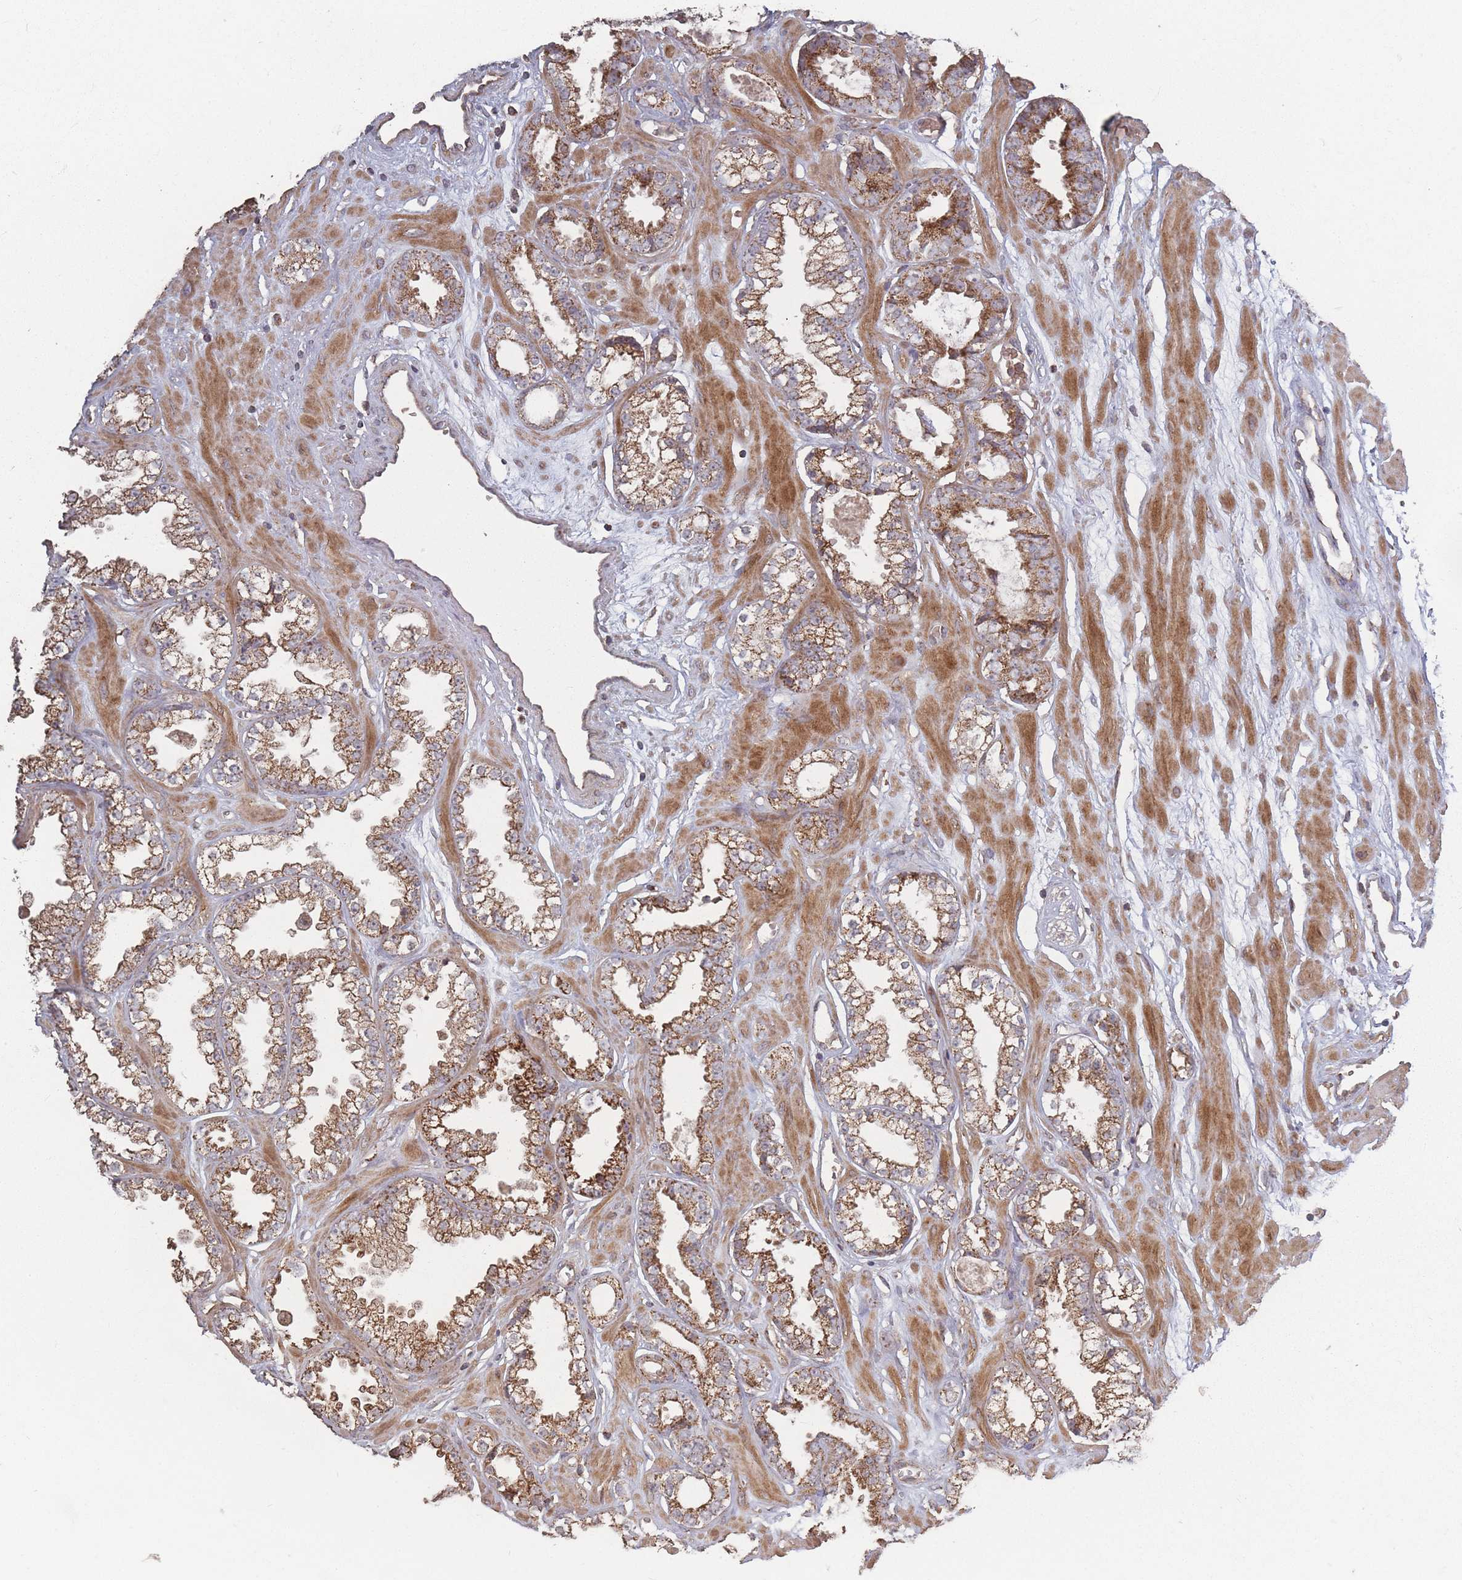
{"staining": {"intensity": "moderate", "quantity": ">75%", "location": "cytoplasmic/membranous"}, "tissue": "prostate cancer", "cell_type": "Tumor cells", "image_type": "cancer", "snomed": [{"axis": "morphology", "description": "Adenocarcinoma, Low grade"}, {"axis": "topography", "description": "Prostate"}], "caption": "Approximately >75% of tumor cells in prostate cancer (adenocarcinoma (low-grade)) demonstrate moderate cytoplasmic/membranous protein positivity as visualized by brown immunohistochemical staining.", "gene": "LYRM7", "patient": {"sex": "male", "age": 60}}